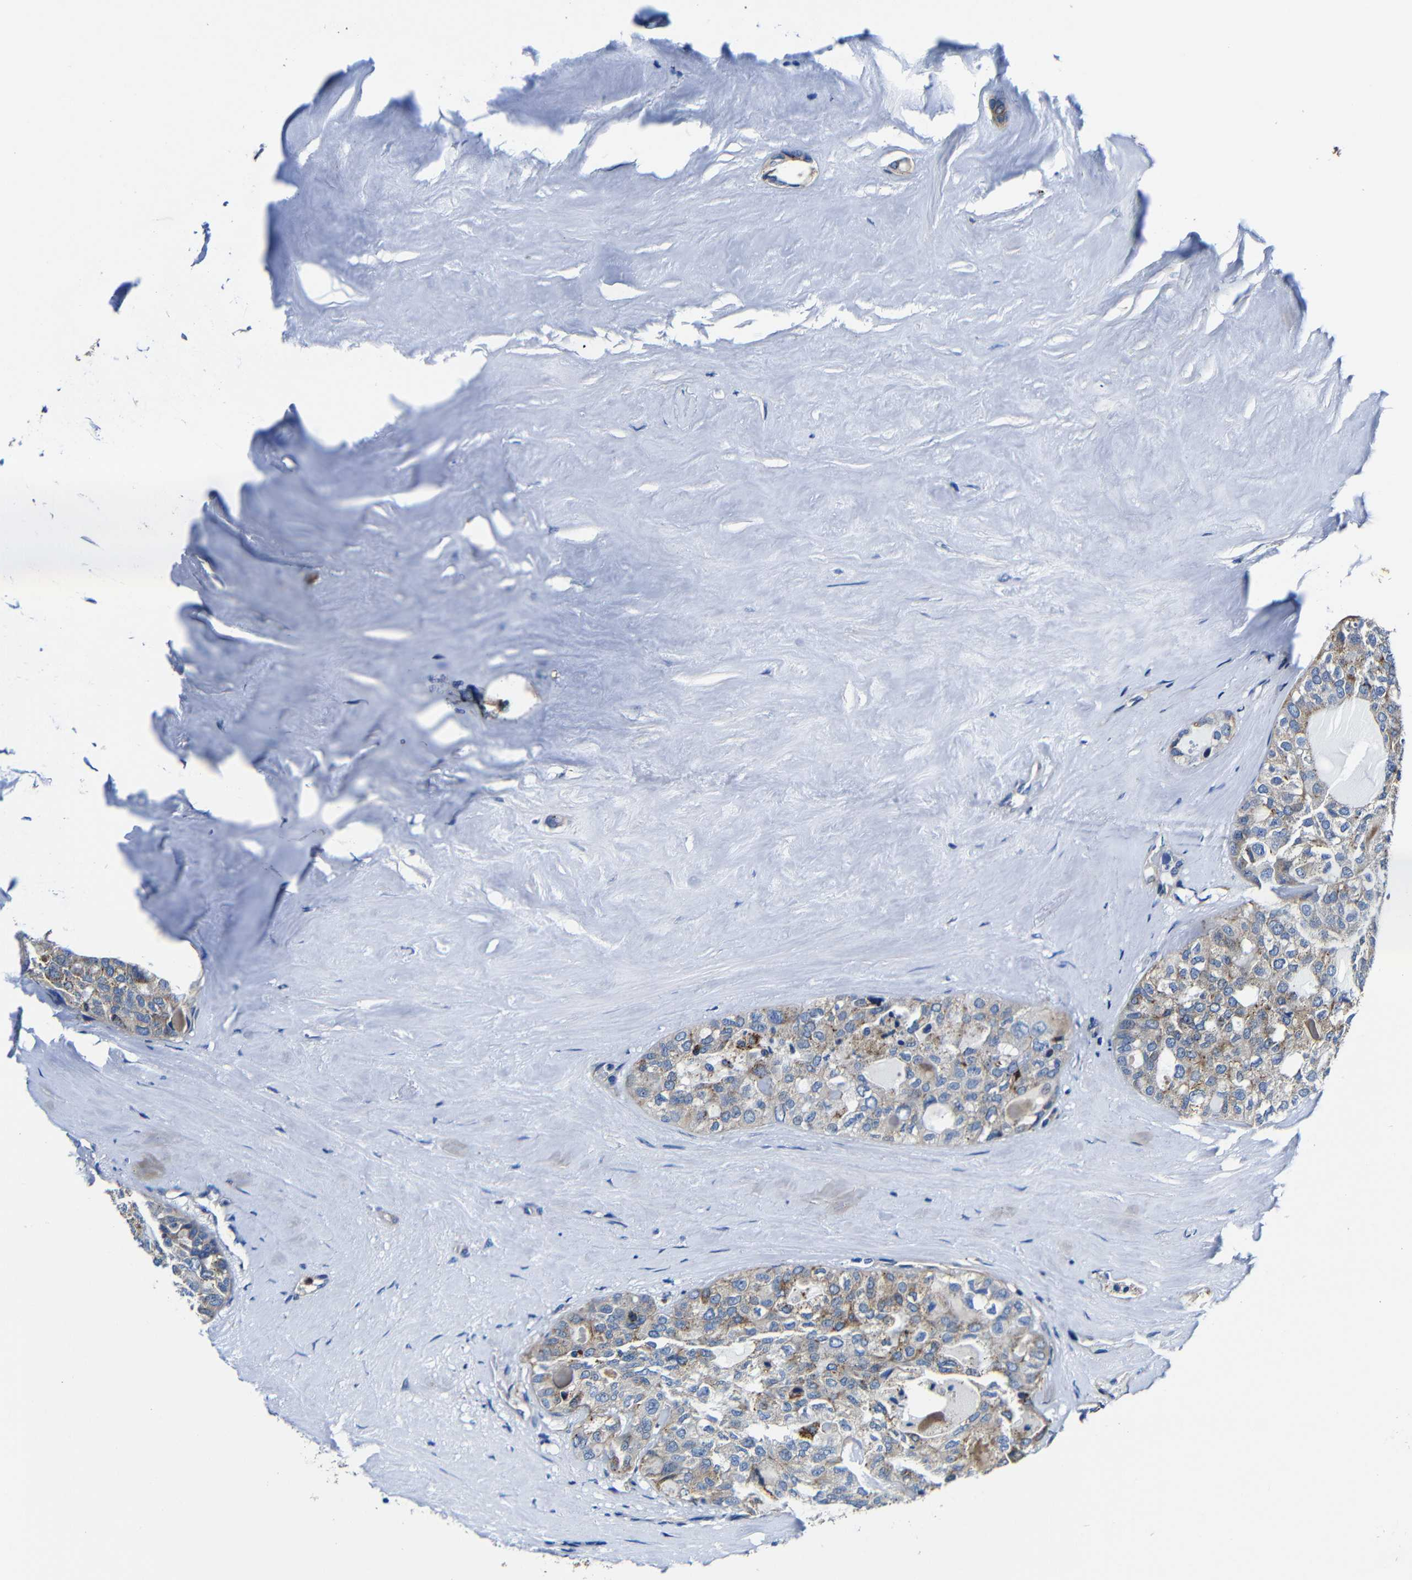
{"staining": {"intensity": "weak", "quantity": ">75%", "location": "cytoplasmic/membranous"}, "tissue": "thyroid cancer", "cell_type": "Tumor cells", "image_type": "cancer", "snomed": [{"axis": "morphology", "description": "Follicular adenoma carcinoma, NOS"}, {"axis": "topography", "description": "Thyroid gland"}], "caption": "A photomicrograph of human thyroid cancer stained for a protein displays weak cytoplasmic/membranous brown staining in tumor cells.", "gene": "GIMAP2", "patient": {"sex": "male", "age": 75}}